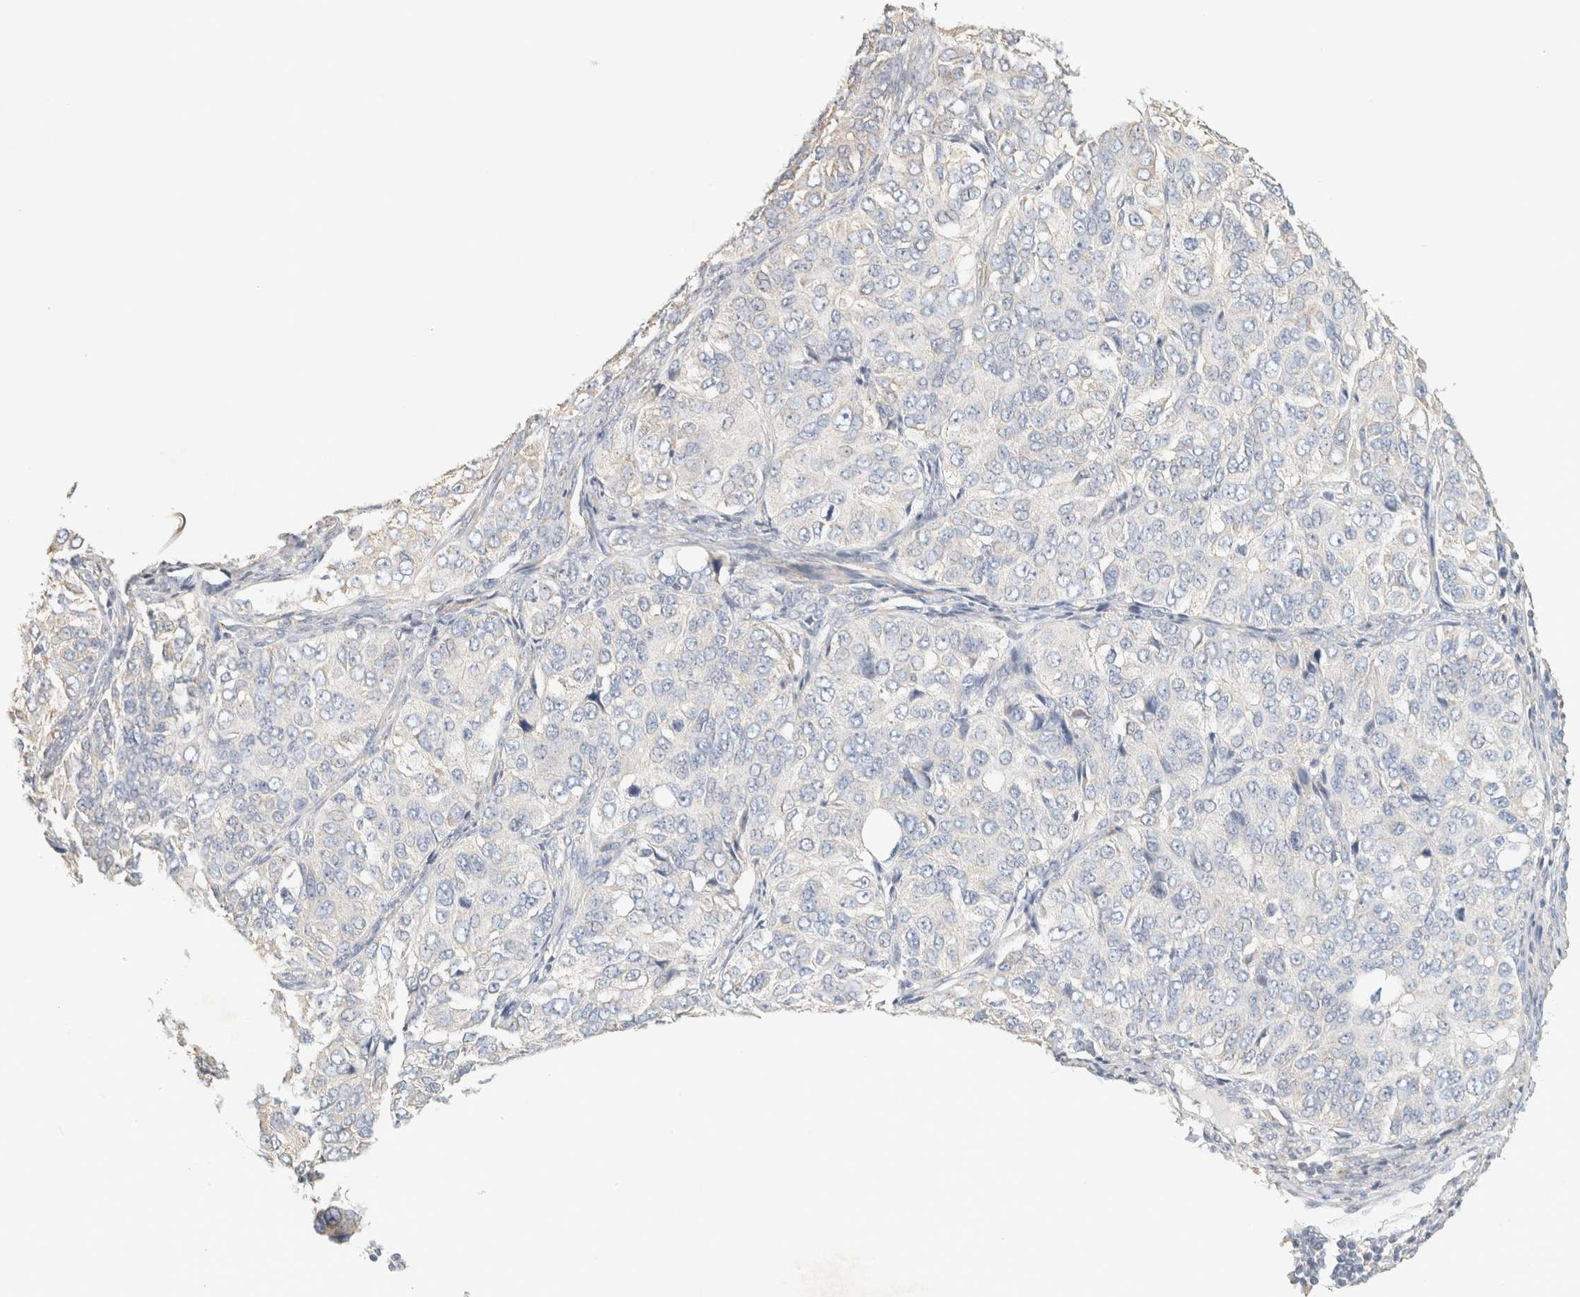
{"staining": {"intensity": "negative", "quantity": "none", "location": "none"}, "tissue": "ovarian cancer", "cell_type": "Tumor cells", "image_type": "cancer", "snomed": [{"axis": "morphology", "description": "Carcinoma, endometroid"}, {"axis": "topography", "description": "Ovary"}], "caption": "DAB (3,3'-diaminobenzidine) immunohistochemical staining of ovarian cancer displays no significant staining in tumor cells.", "gene": "NEFM", "patient": {"sex": "female", "age": 51}}